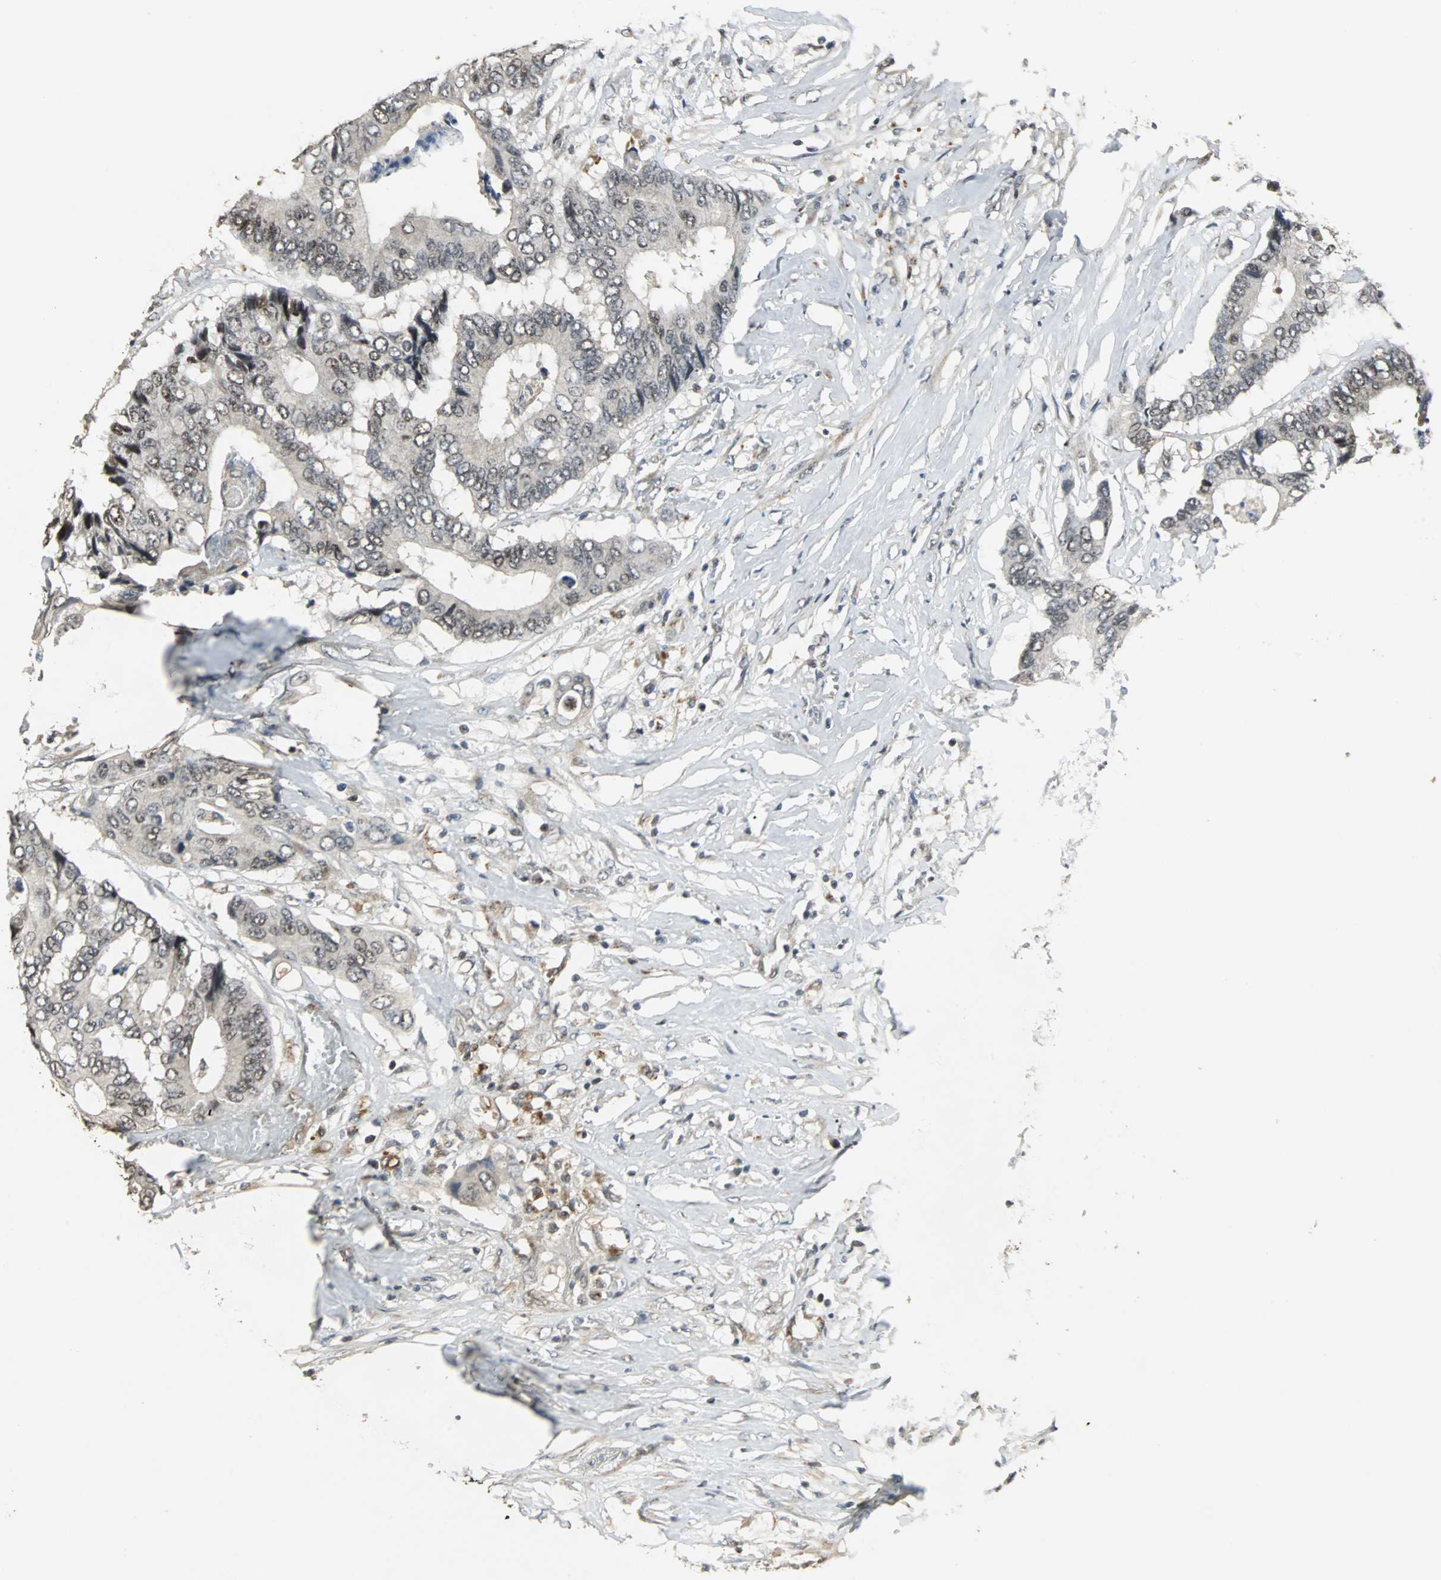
{"staining": {"intensity": "weak", "quantity": "25%-75%", "location": "nuclear"}, "tissue": "colorectal cancer", "cell_type": "Tumor cells", "image_type": "cancer", "snomed": [{"axis": "morphology", "description": "Adenocarcinoma, NOS"}, {"axis": "topography", "description": "Rectum"}], "caption": "Immunohistochemistry (IHC) staining of colorectal cancer, which shows low levels of weak nuclear positivity in approximately 25%-75% of tumor cells indicating weak nuclear protein expression. The staining was performed using DAB (brown) for protein detection and nuclei were counterstained in hematoxylin (blue).", "gene": "MED4", "patient": {"sex": "male", "age": 55}}